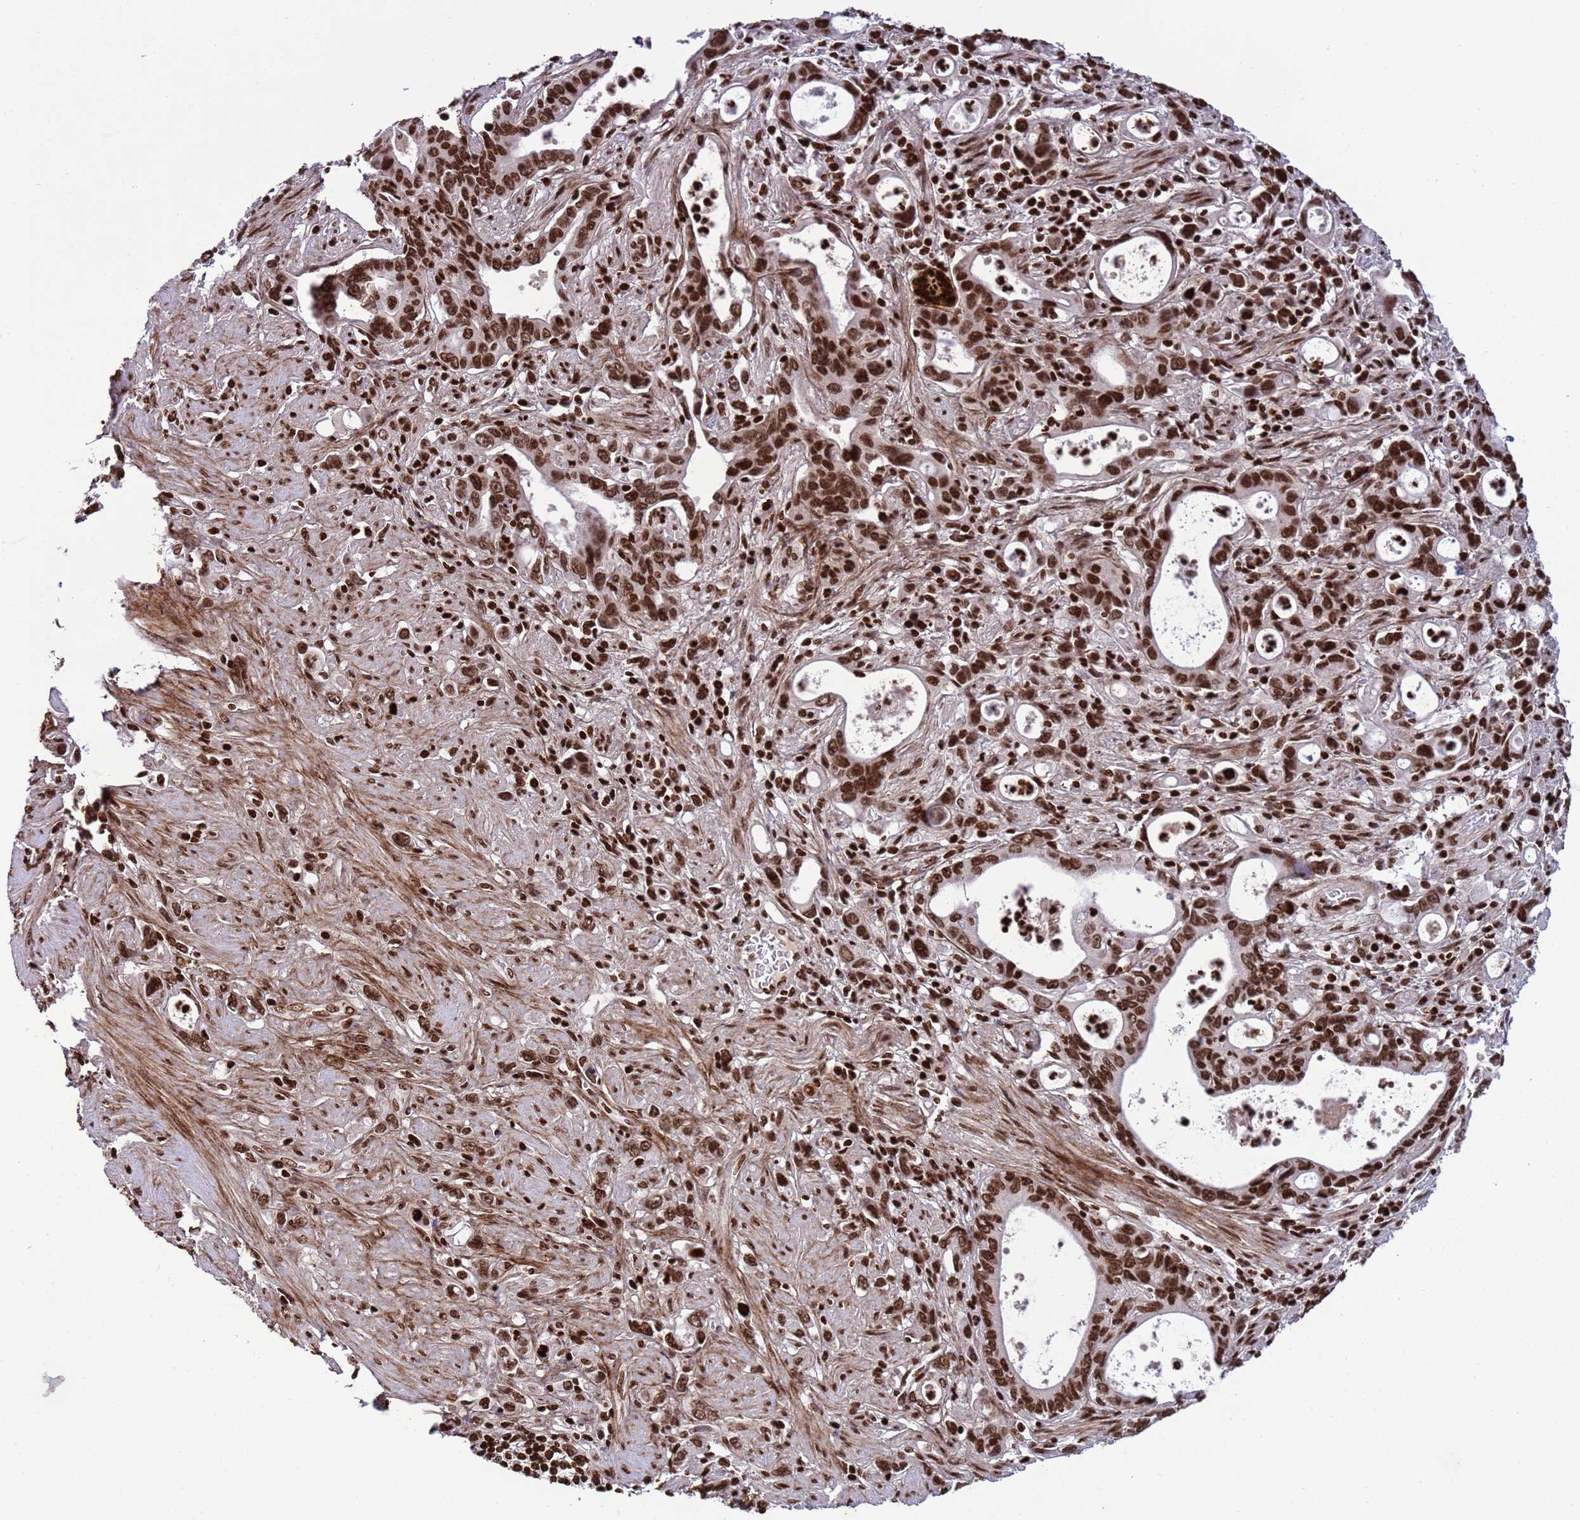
{"staining": {"intensity": "strong", "quantity": ">75%", "location": "nuclear"}, "tissue": "stomach cancer", "cell_type": "Tumor cells", "image_type": "cancer", "snomed": [{"axis": "morphology", "description": "Adenocarcinoma, NOS"}, {"axis": "topography", "description": "Stomach, lower"}], "caption": "Immunohistochemistry (IHC) micrograph of stomach adenocarcinoma stained for a protein (brown), which demonstrates high levels of strong nuclear staining in about >75% of tumor cells.", "gene": "H3-3B", "patient": {"sex": "female", "age": 43}}